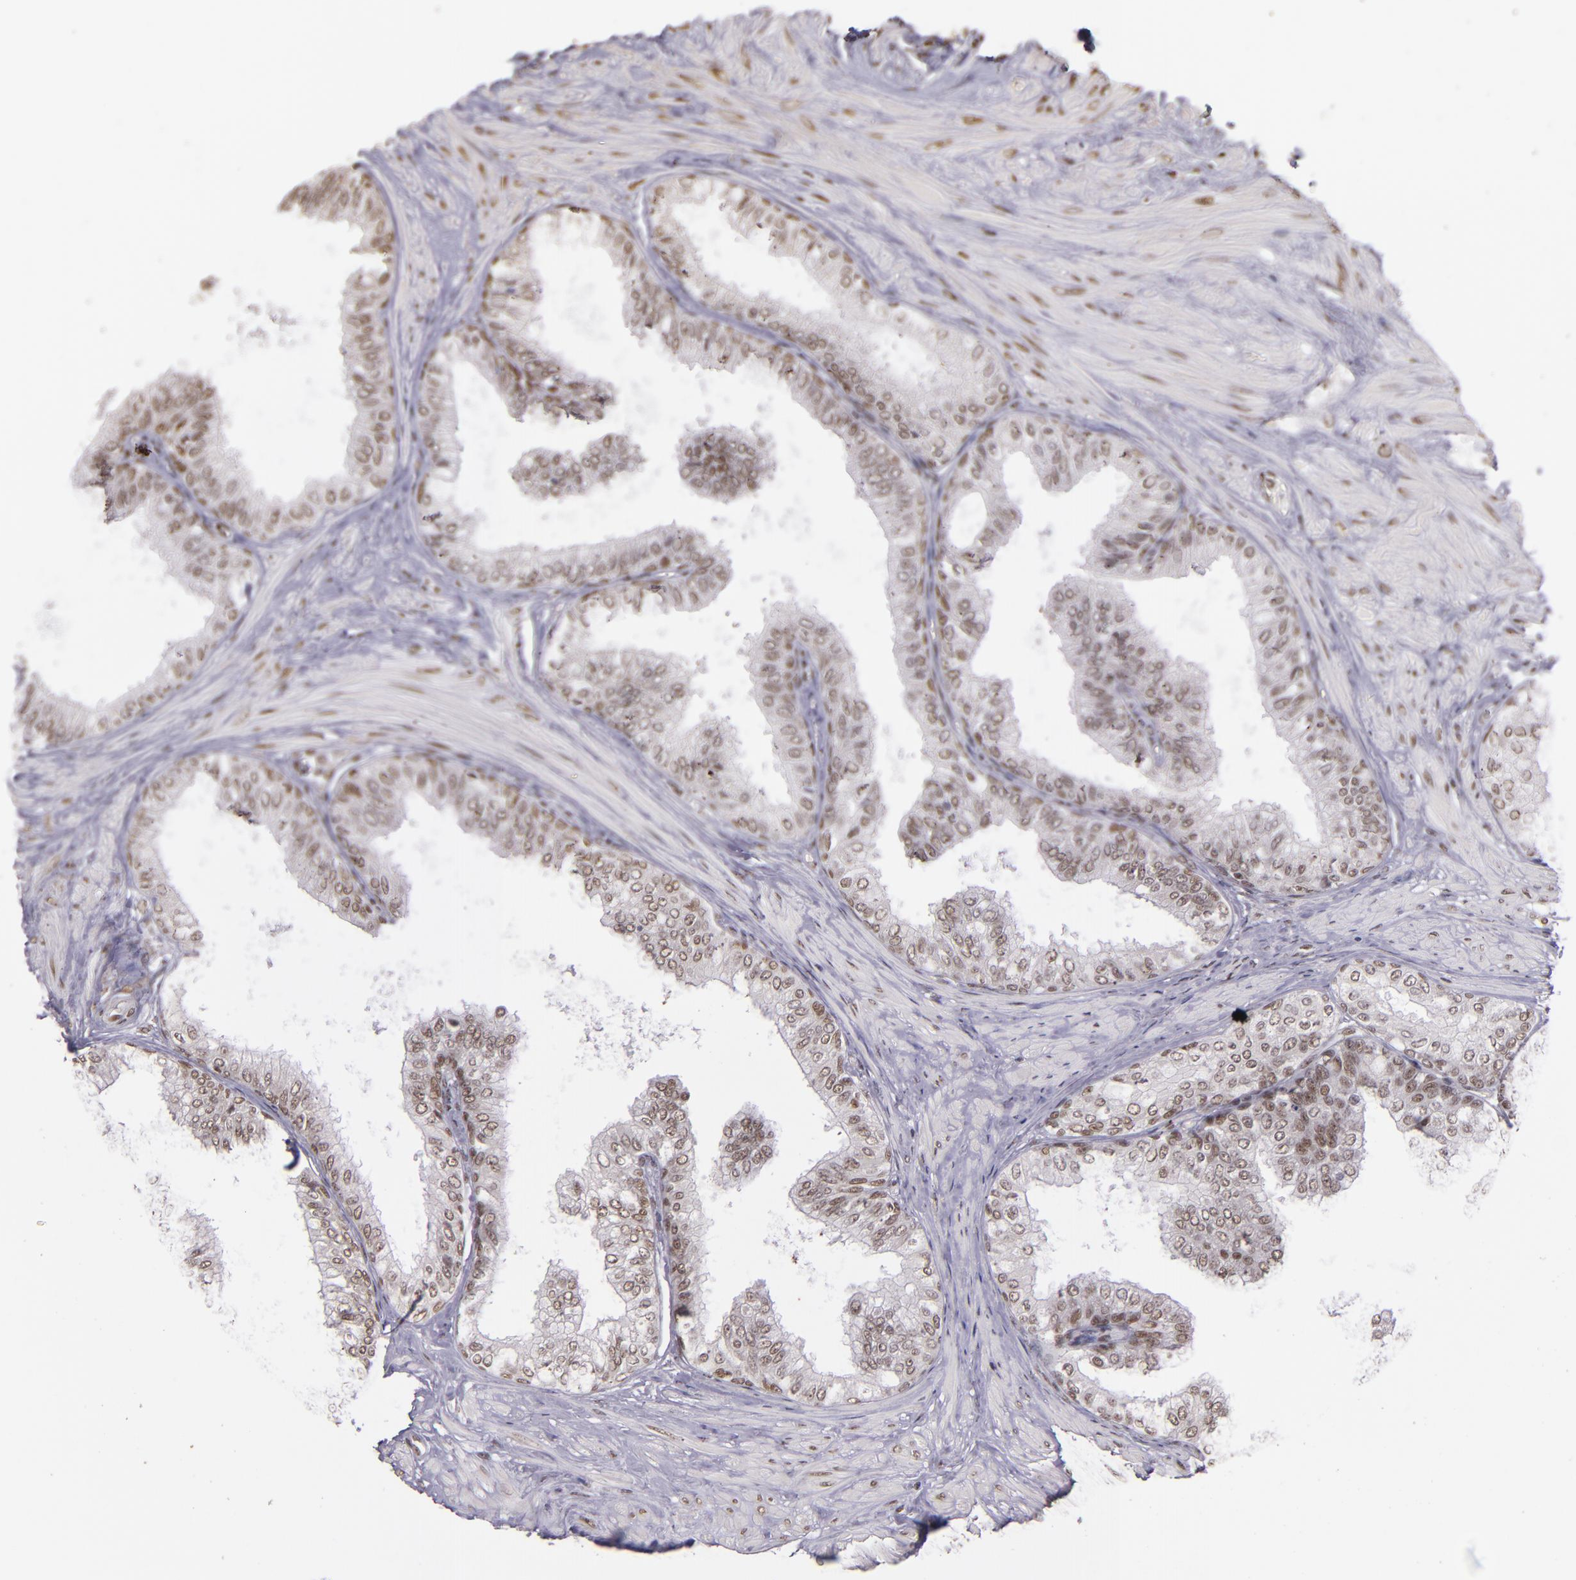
{"staining": {"intensity": "moderate", "quantity": ">75%", "location": "nuclear"}, "tissue": "prostate", "cell_type": "Glandular cells", "image_type": "normal", "snomed": [{"axis": "morphology", "description": "Normal tissue, NOS"}, {"axis": "topography", "description": "Prostate"}], "caption": "Benign prostate was stained to show a protein in brown. There is medium levels of moderate nuclear positivity in about >75% of glandular cells.", "gene": "ZNF148", "patient": {"sex": "male", "age": 60}}